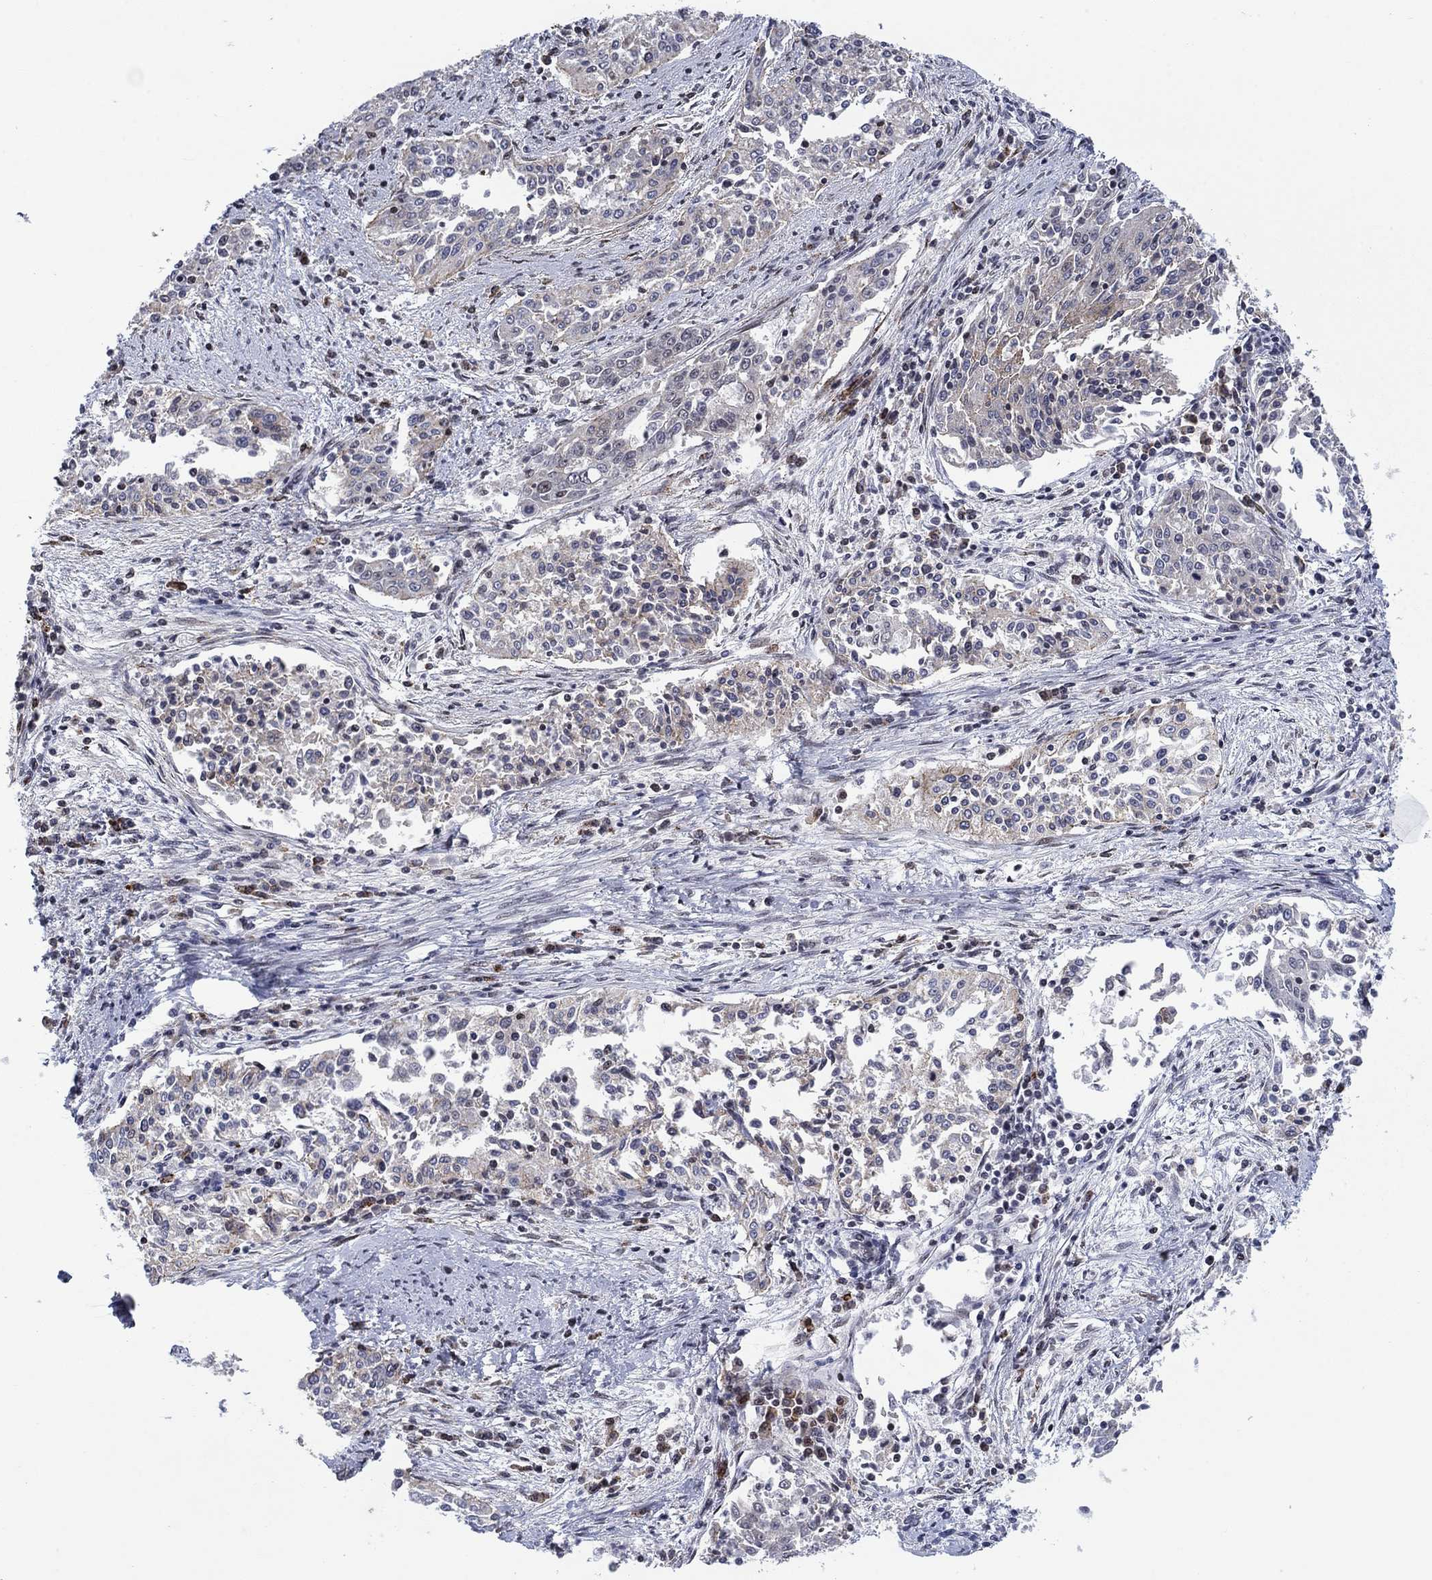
{"staining": {"intensity": "weak", "quantity": "25%-75%", "location": "cytoplasmic/membranous"}, "tissue": "cervical cancer", "cell_type": "Tumor cells", "image_type": "cancer", "snomed": [{"axis": "morphology", "description": "Squamous cell carcinoma, NOS"}, {"axis": "topography", "description": "Cervix"}], "caption": "Squamous cell carcinoma (cervical) stained for a protein demonstrates weak cytoplasmic/membranous positivity in tumor cells. (DAB IHC, brown staining for protein, blue staining for nuclei).", "gene": "SDC1", "patient": {"sex": "female", "age": 41}}